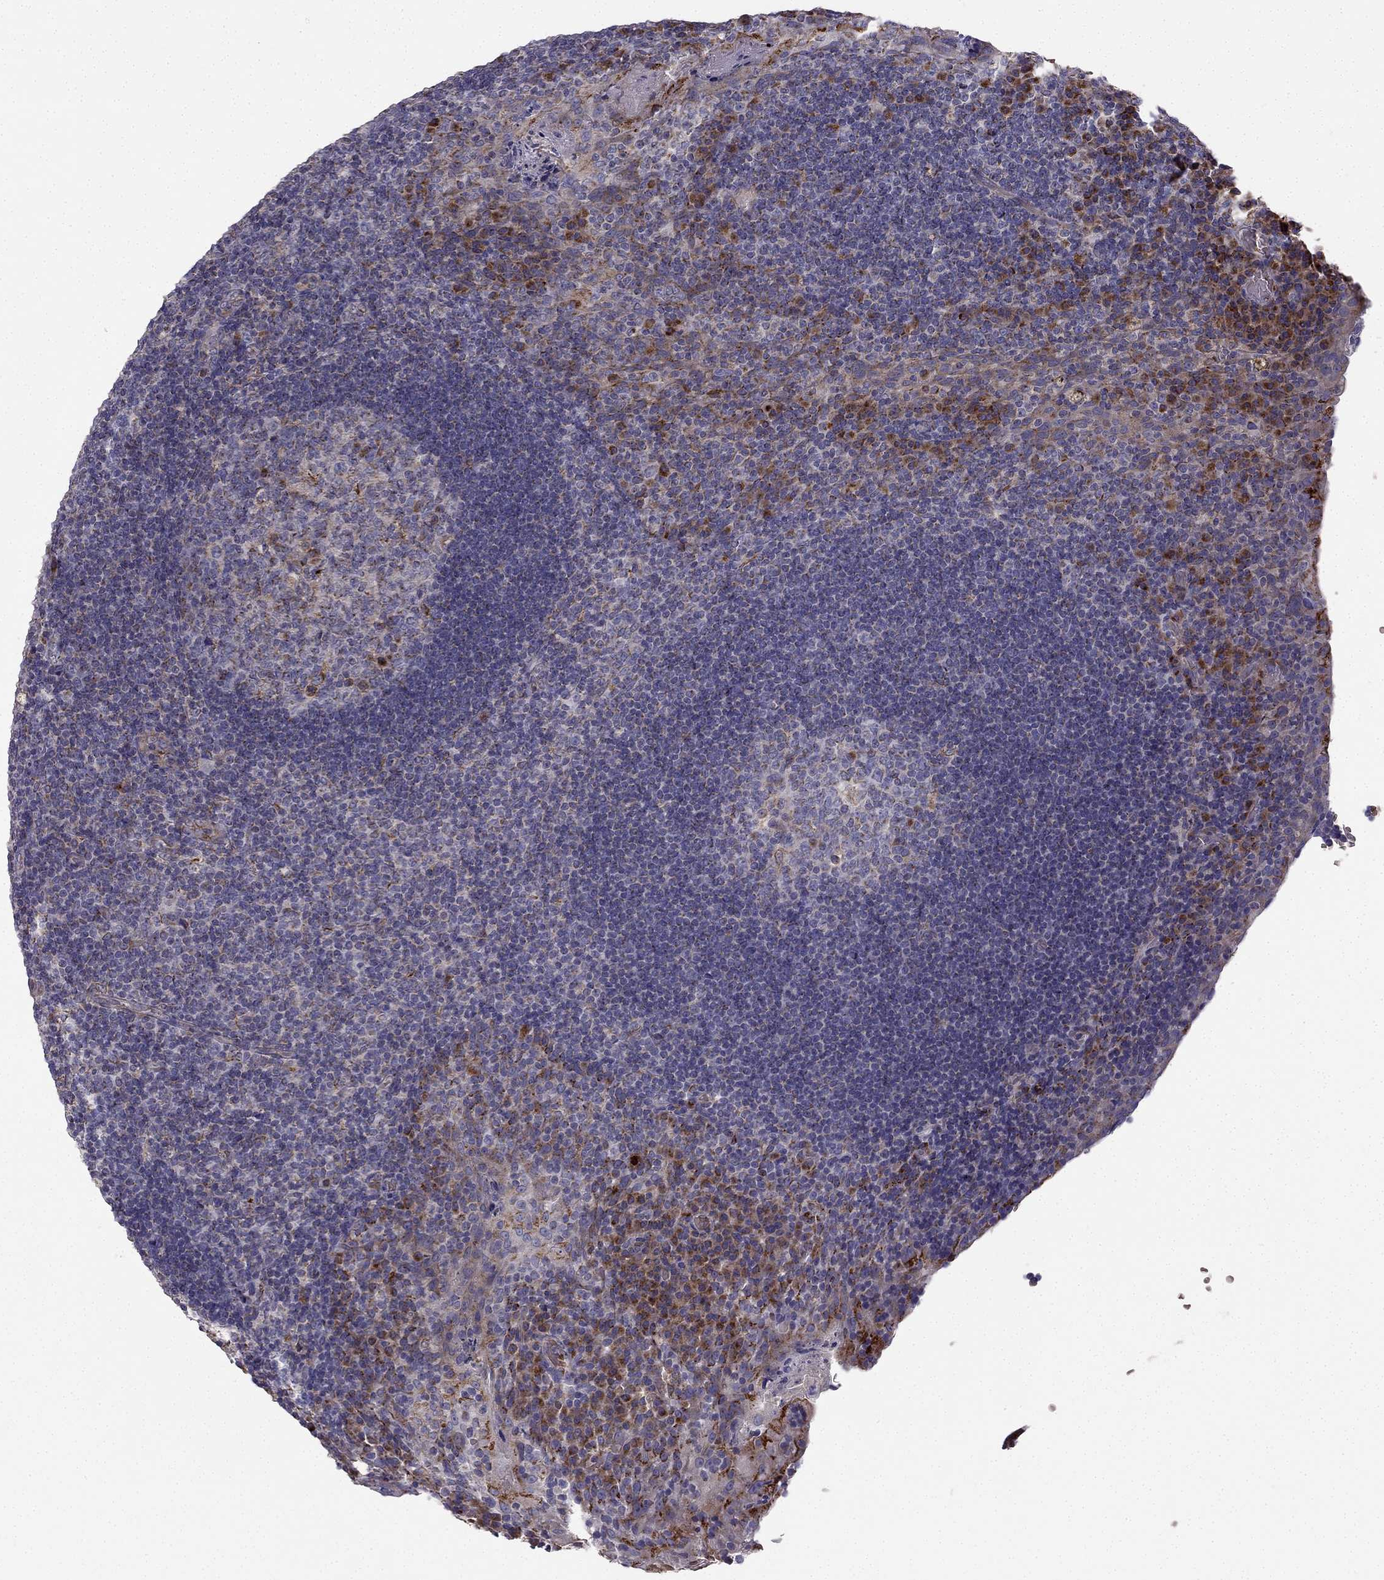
{"staining": {"intensity": "moderate", "quantity": "<25%", "location": "cytoplasmic/membranous"}, "tissue": "tonsil", "cell_type": "Germinal center cells", "image_type": "normal", "snomed": [{"axis": "morphology", "description": "Normal tissue, NOS"}, {"axis": "topography", "description": "Tonsil"}], "caption": "Immunohistochemistry (DAB) staining of benign tonsil demonstrates moderate cytoplasmic/membranous protein expression in about <25% of germinal center cells.", "gene": "B4GALT7", "patient": {"sex": "male", "age": 17}}